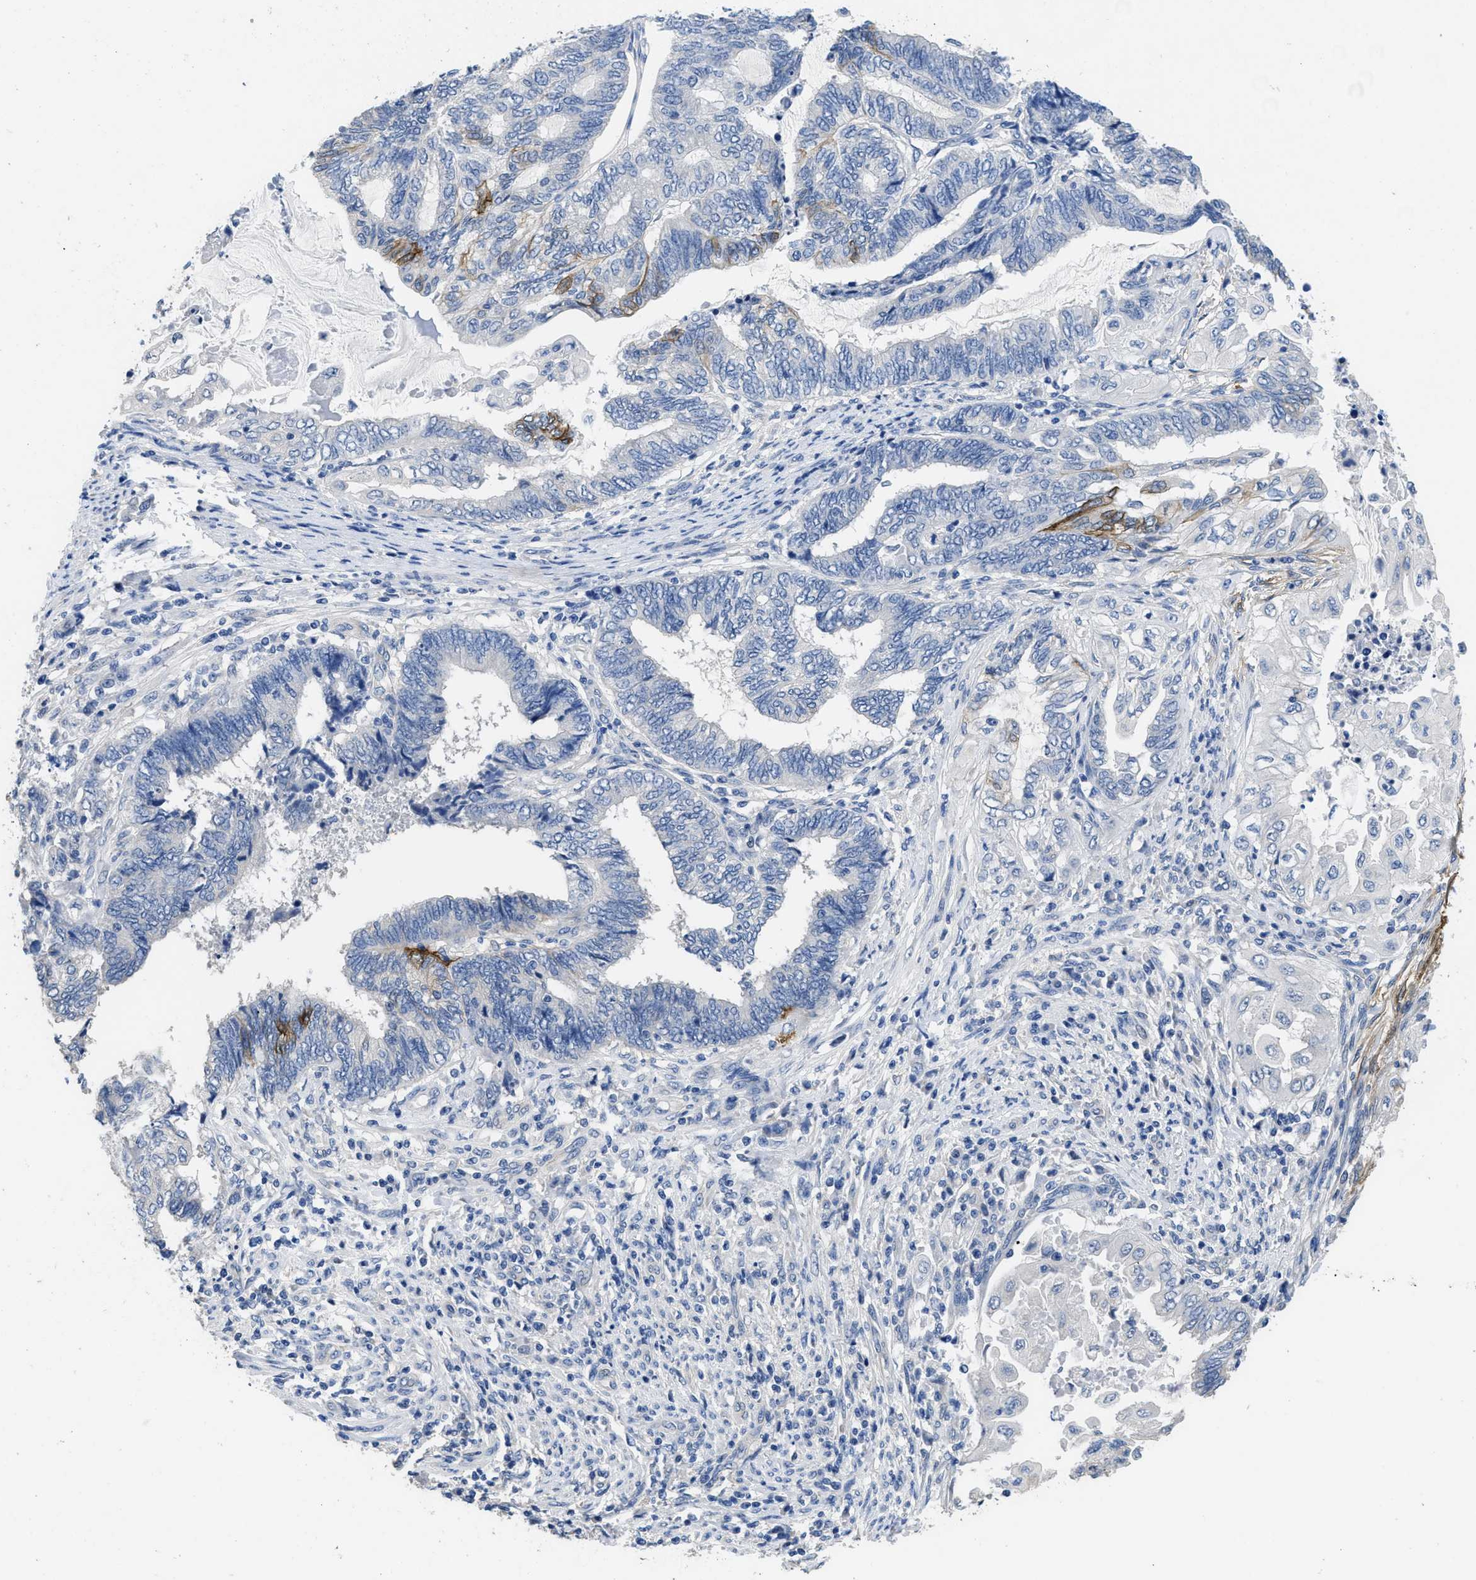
{"staining": {"intensity": "moderate", "quantity": "<25%", "location": "cytoplasmic/membranous"}, "tissue": "endometrial cancer", "cell_type": "Tumor cells", "image_type": "cancer", "snomed": [{"axis": "morphology", "description": "Adenocarcinoma, NOS"}, {"axis": "topography", "description": "Uterus"}, {"axis": "topography", "description": "Endometrium"}], "caption": "The immunohistochemical stain labels moderate cytoplasmic/membranous staining in tumor cells of endometrial adenocarcinoma tissue.", "gene": "CA9", "patient": {"sex": "female", "age": 70}}